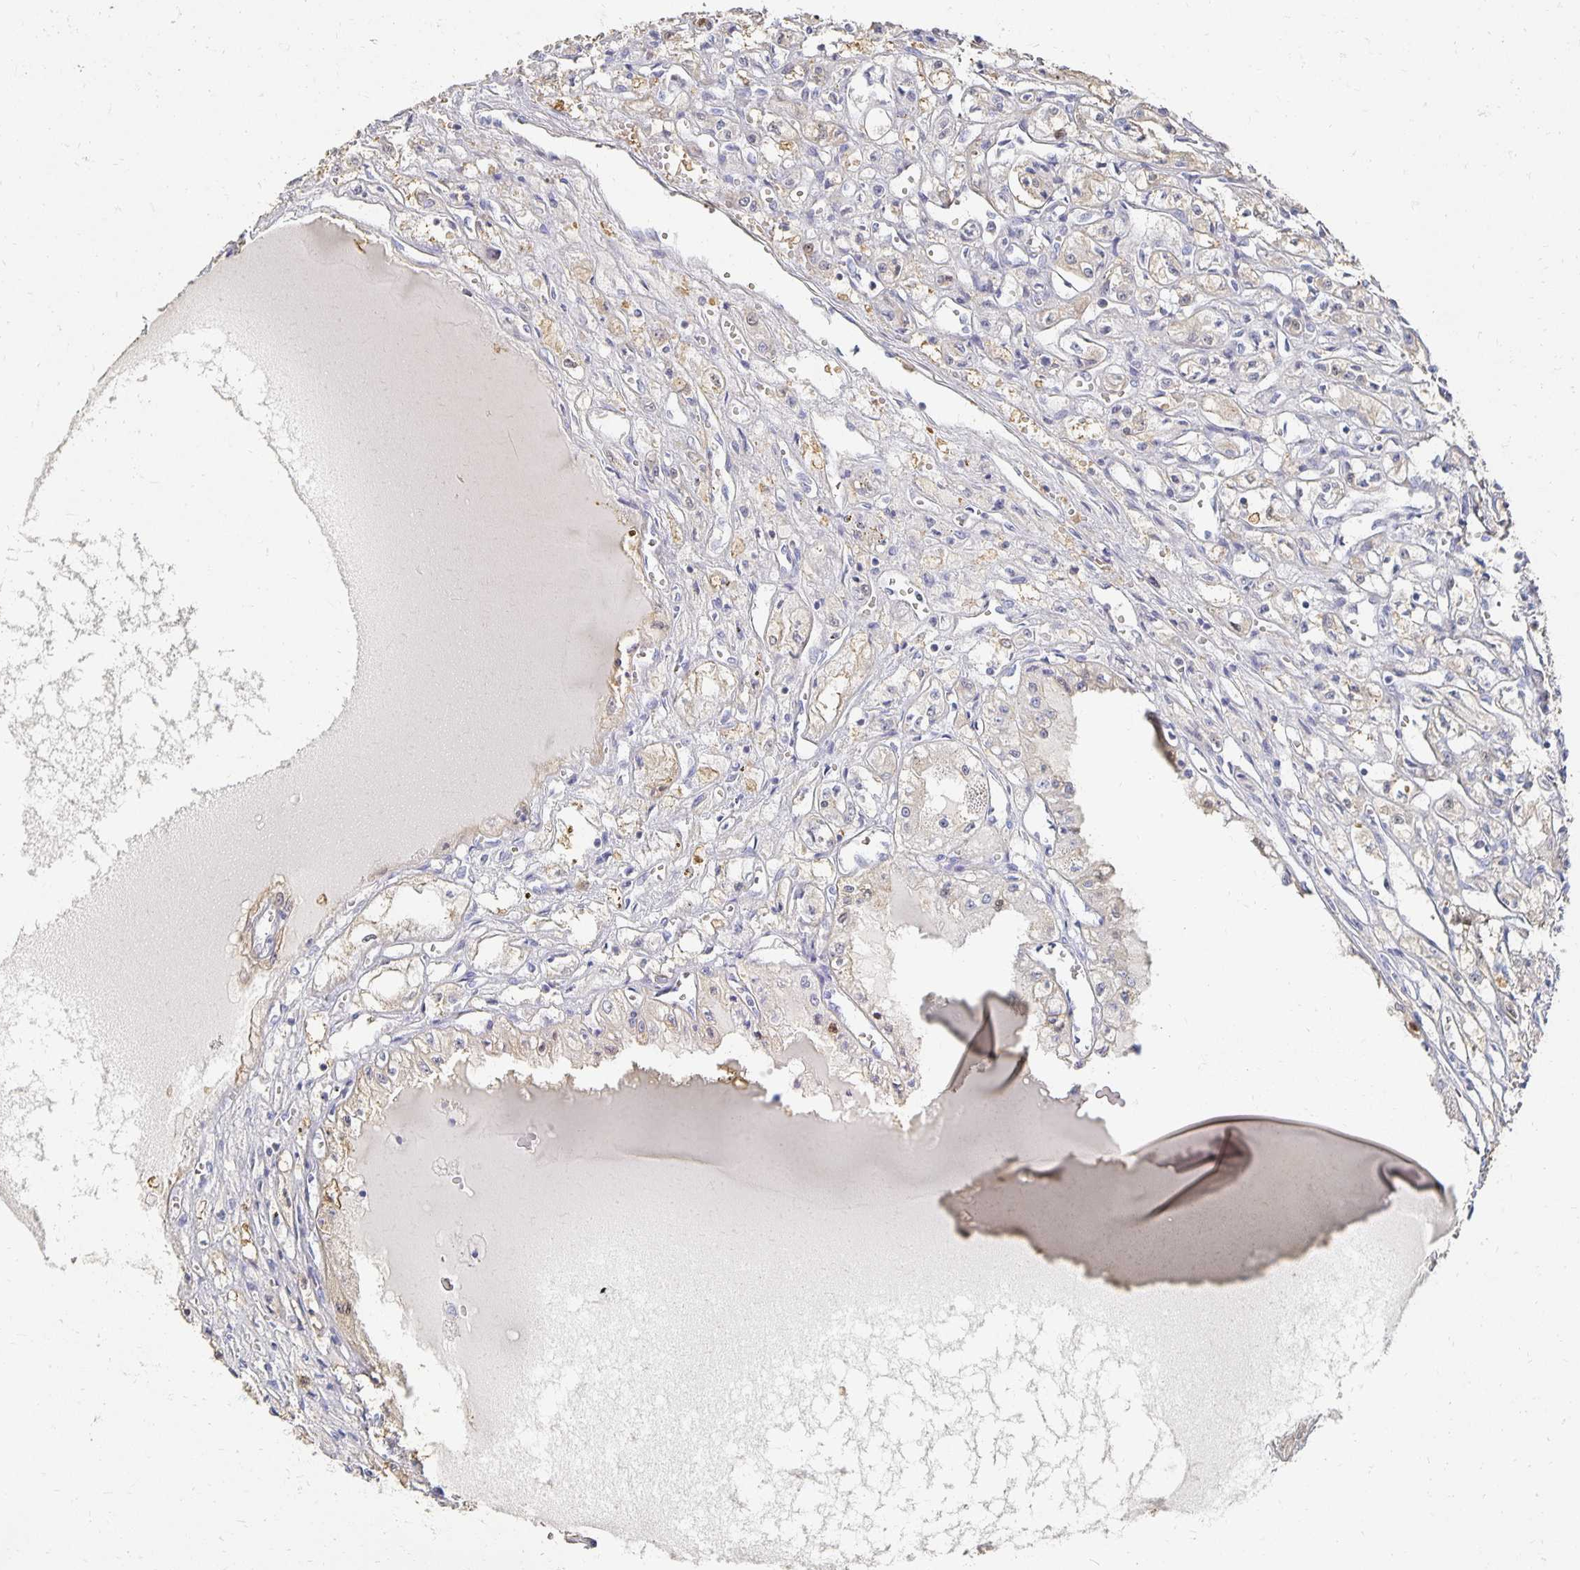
{"staining": {"intensity": "negative", "quantity": "none", "location": "none"}, "tissue": "renal cancer", "cell_type": "Tumor cells", "image_type": "cancer", "snomed": [{"axis": "morphology", "description": "Adenocarcinoma, NOS"}, {"axis": "topography", "description": "Kidney"}], "caption": "Immunohistochemistry (IHC) image of renal cancer (adenocarcinoma) stained for a protein (brown), which reveals no expression in tumor cells.", "gene": "CST6", "patient": {"sex": "male", "age": 56}}